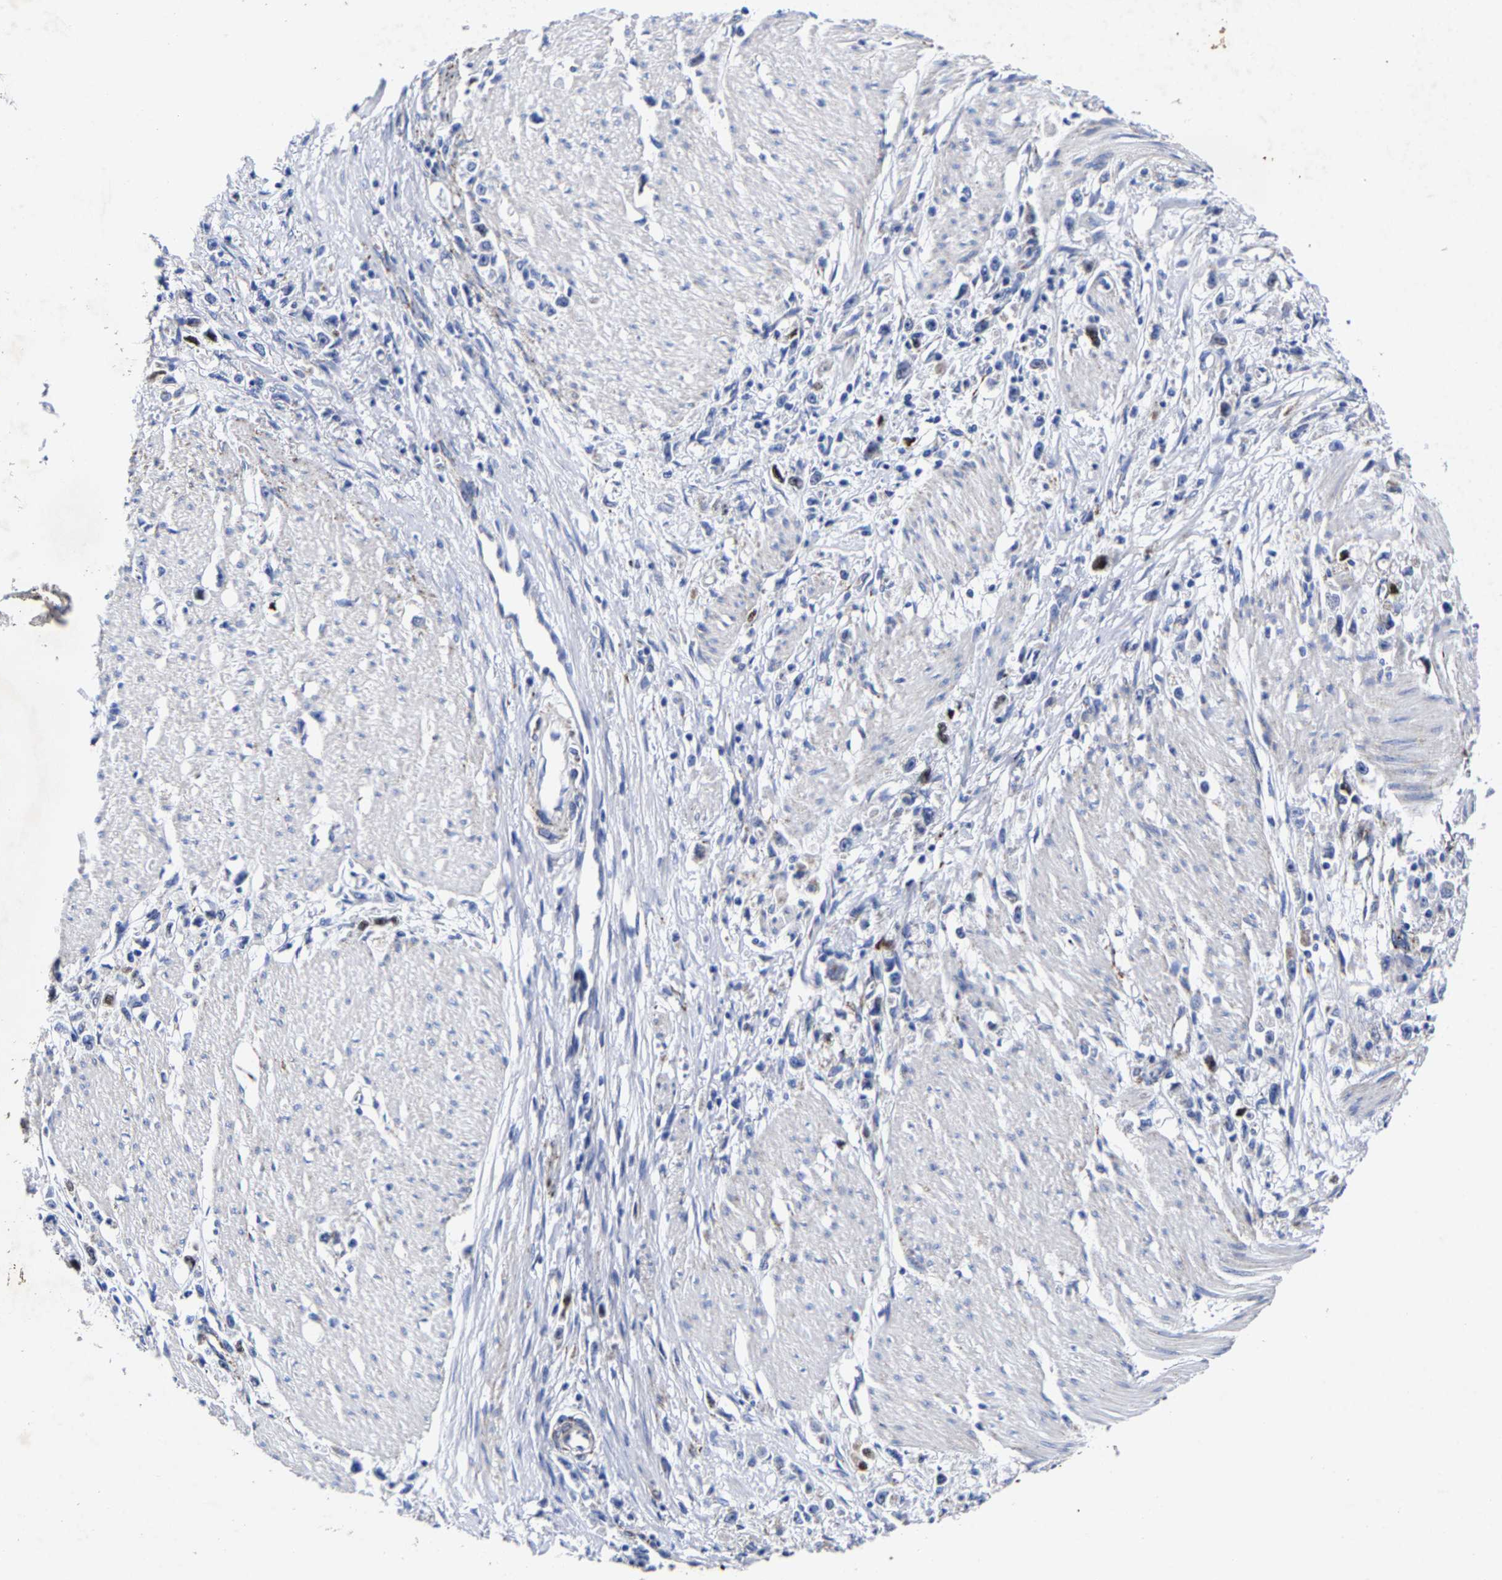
{"staining": {"intensity": "negative", "quantity": "none", "location": "none"}, "tissue": "stomach cancer", "cell_type": "Tumor cells", "image_type": "cancer", "snomed": [{"axis": "morphology", "description": "Adenocarcinoma, NOS"}, {"axis": "topography", "description": "Stomach"}], "caption": "Tumor cells are negative for protein expression in human stomach cancer.", "gene": "AASS", "patient": {"sex": "female", "age": 59}}